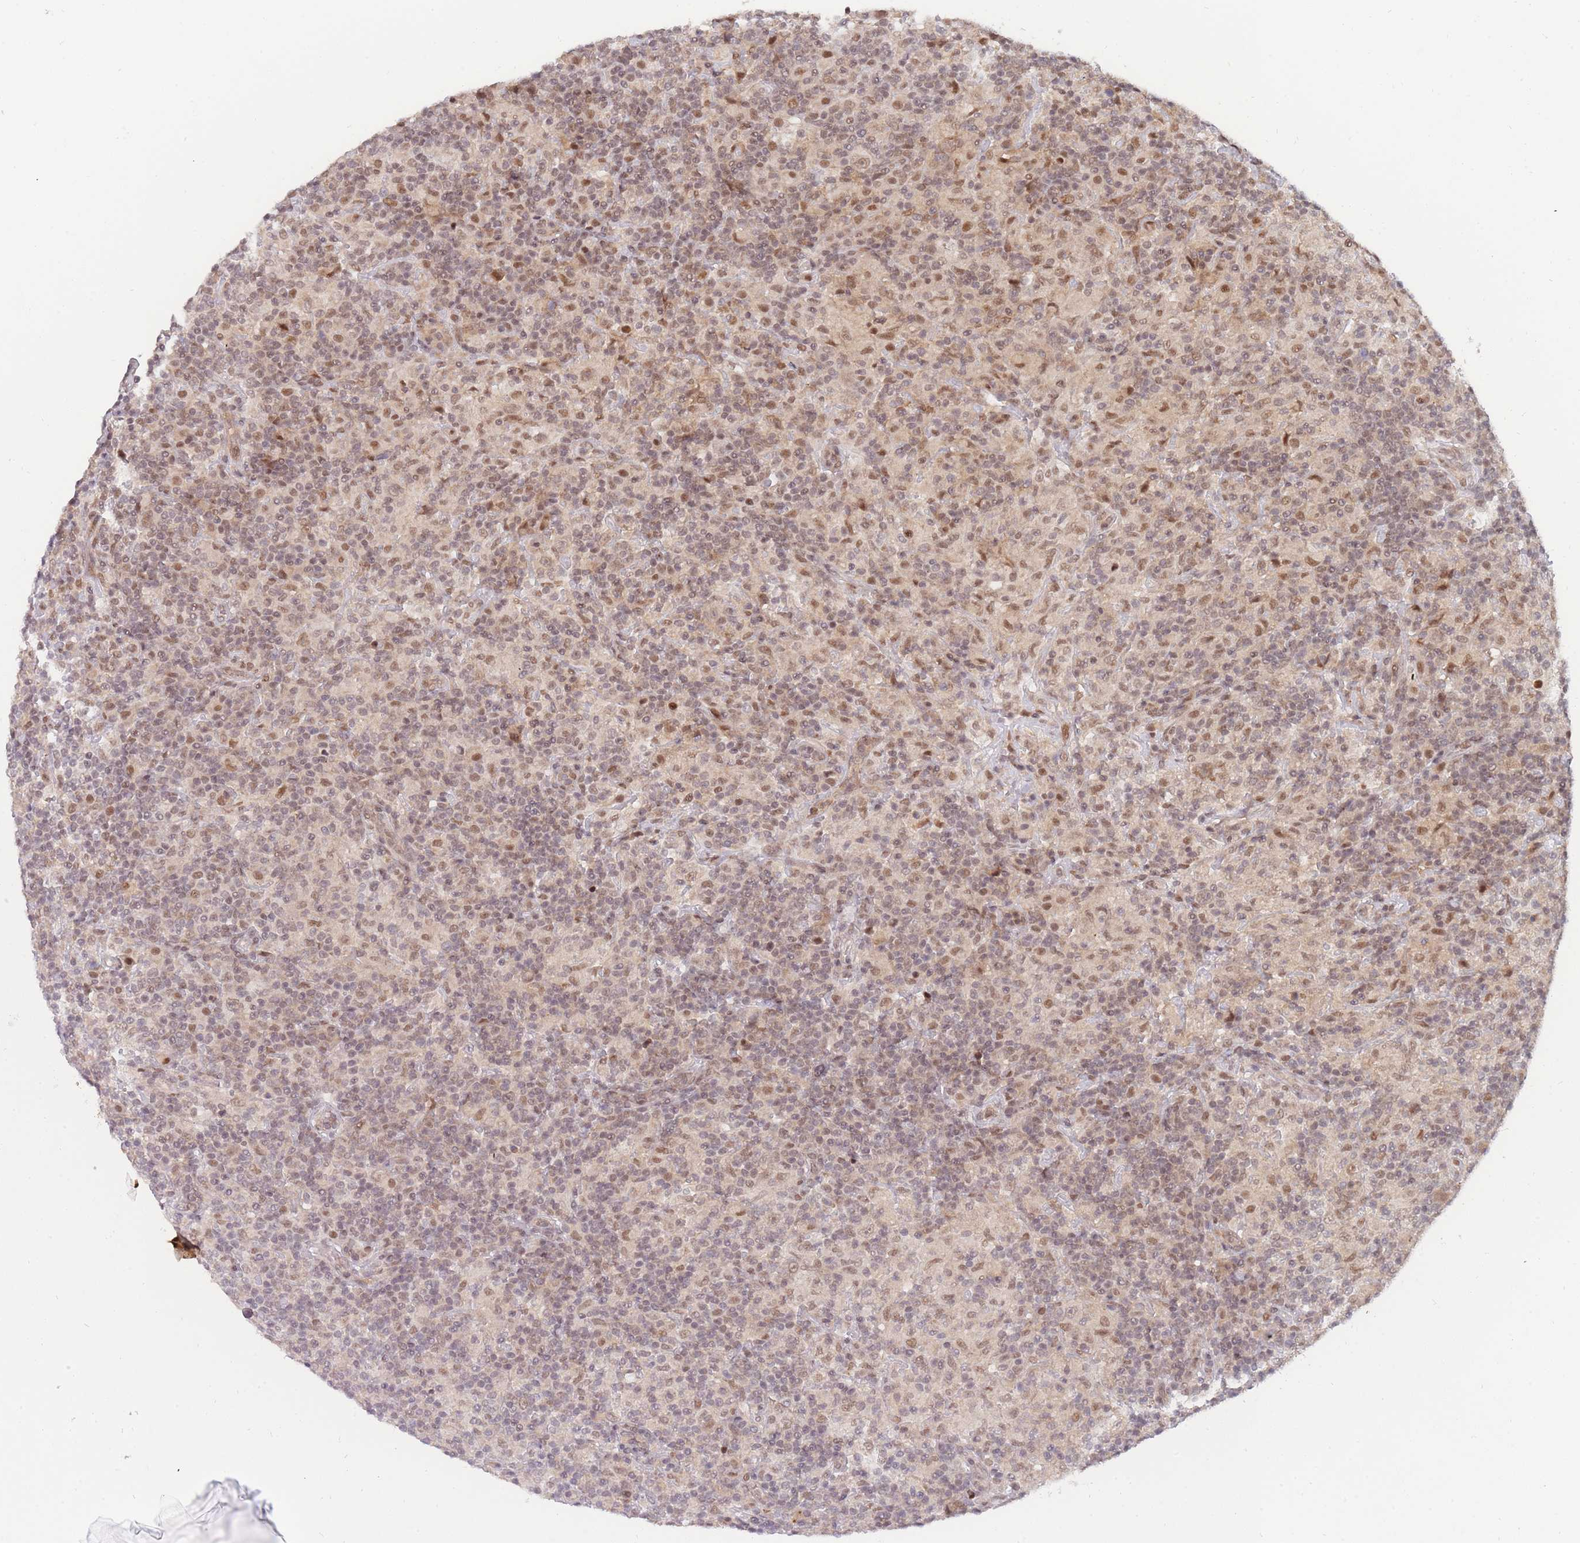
{"staining": {"intensity": "moderate", "quantity": ">75%", "location": "cytoplasmic/membranous,nuclear"}, "tissue": "lymphoma", "cell_type": "Tumor cells", "image_type": "cancer", "snomed": [{"axis": "morphology", "description": "Hodgkin's disease, NOS"}, {"axis": "topography", "description": "Lymph node"}], "caption": "Tumor cells show moderate cytoplasmic/membranous and nuclear positivity in approximately >75% of cells in Hodgkin's disease.", "gene": "BOD1L1", "patient": {"sex": "male", "age": 70}}